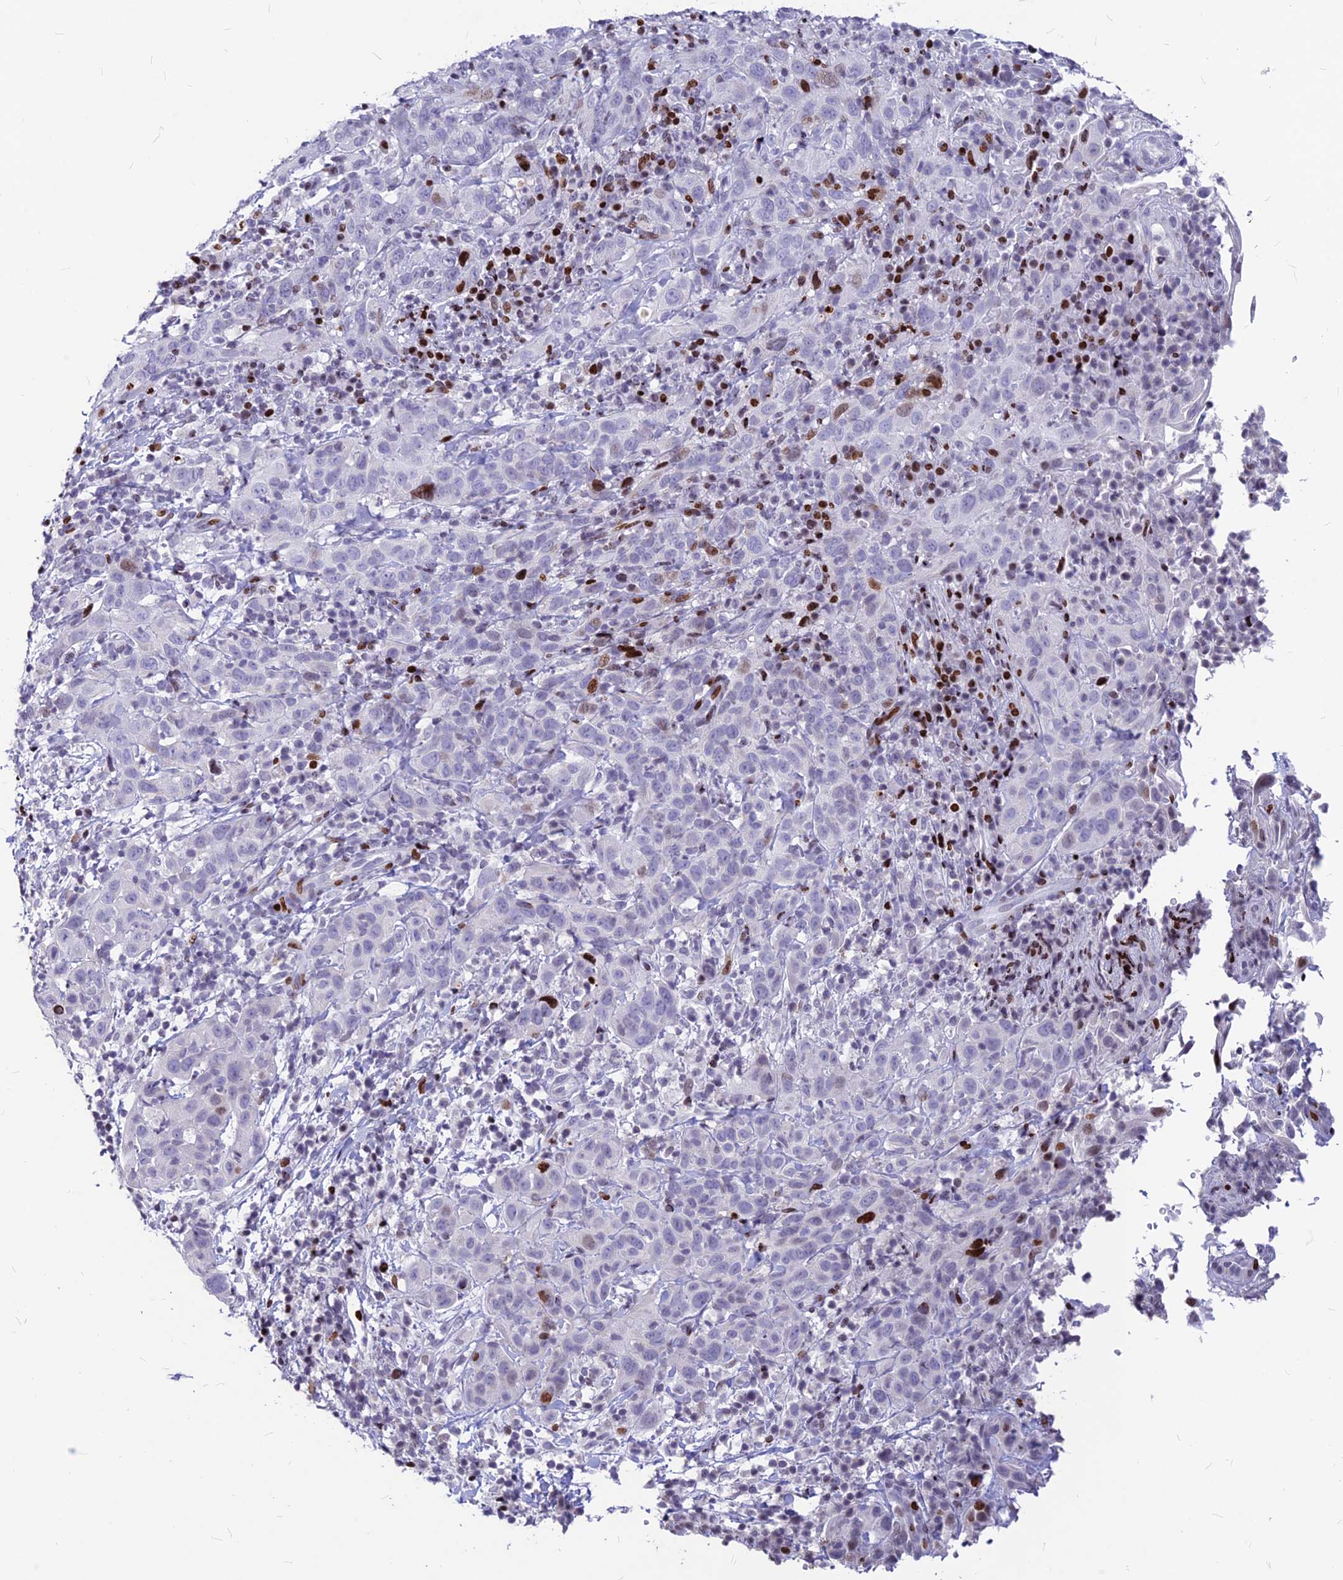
{"staining": {"intensity": "negative", "quantity": "none", "location": "none"}, "tissue": "cervical cancer", "cell_type": "Tumor cells", "image_type": "cancer", "snomed": [{"axis": "morphology", "description": "Squamous cell carcinoma, NOS"}, {"axis": "topography", "description": "Cervix"}], "caption": "Immunohistochemistry image of human squamous cell carcinoma (cervical) stained for a protein (brown), which reveals no positivity in tumor cells.", "gene": "PRPS1", "patient": {"sex": "female", "age": 46}}